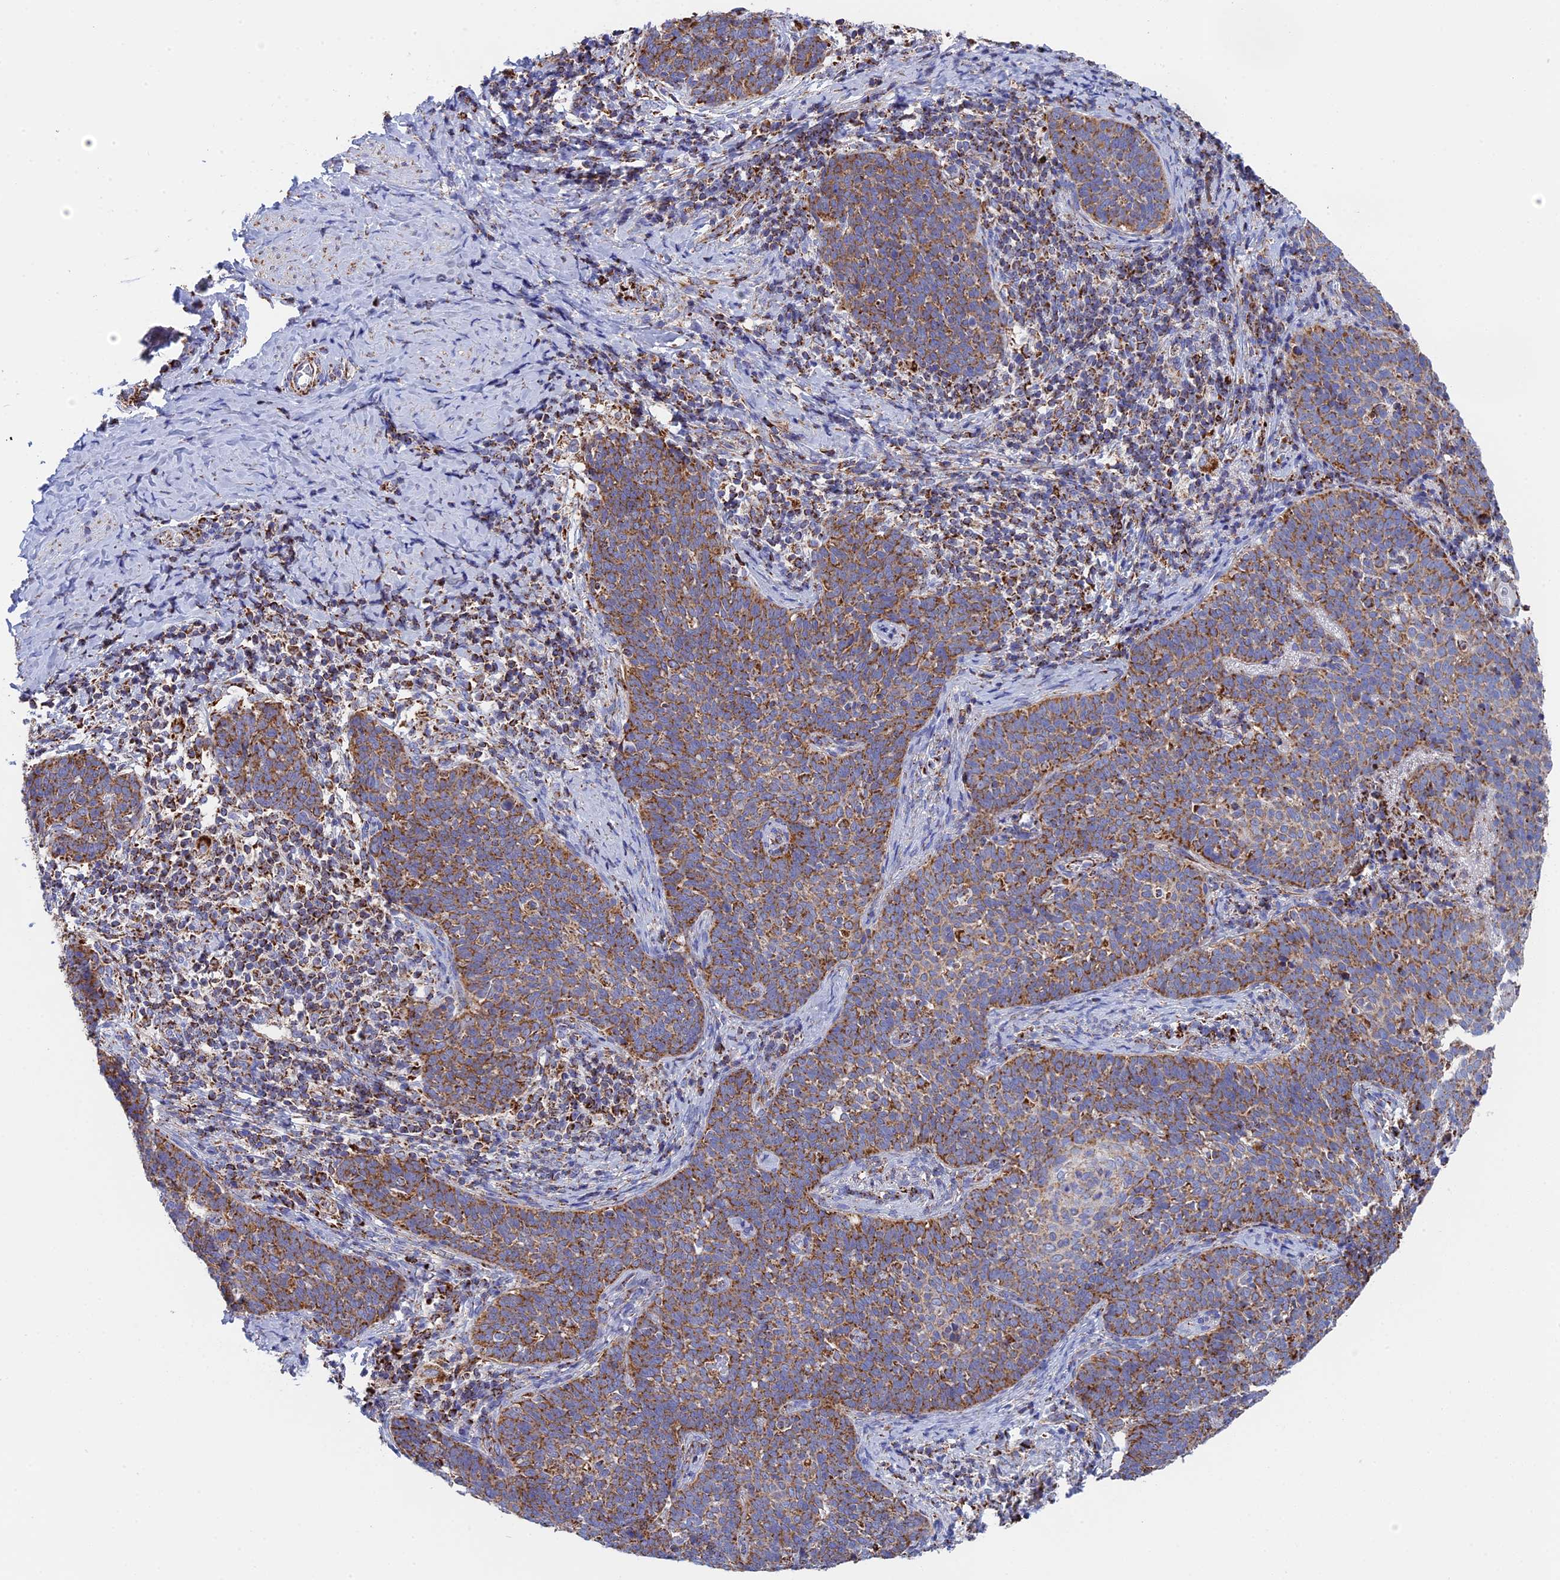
{"staining": {"intensity": "moderate", "quantity": ">75%", "location": "cytoplasmic/membranous"}, "tissue": "cervical cancer", "cell_type": "Tumor cells", "image_type": "cancer", "snomed": [{"axis": "morphology", "description": "Normal tissue, NOS"}, {"axis": "morphology", "description": "Squamous cell carcinoma, NOS"}, {"axis": "topography", "description": "Cervix"}], "caption": "This is a micrograph of immunohistochemistry (IHC) staining of squamous cell carcinoma (cervical), which shows moderate staining in the cytoplasmic/membranous of tumor cells.", "gene": "NDUFA5", "patient": {"sex": "female", "age": 39}}